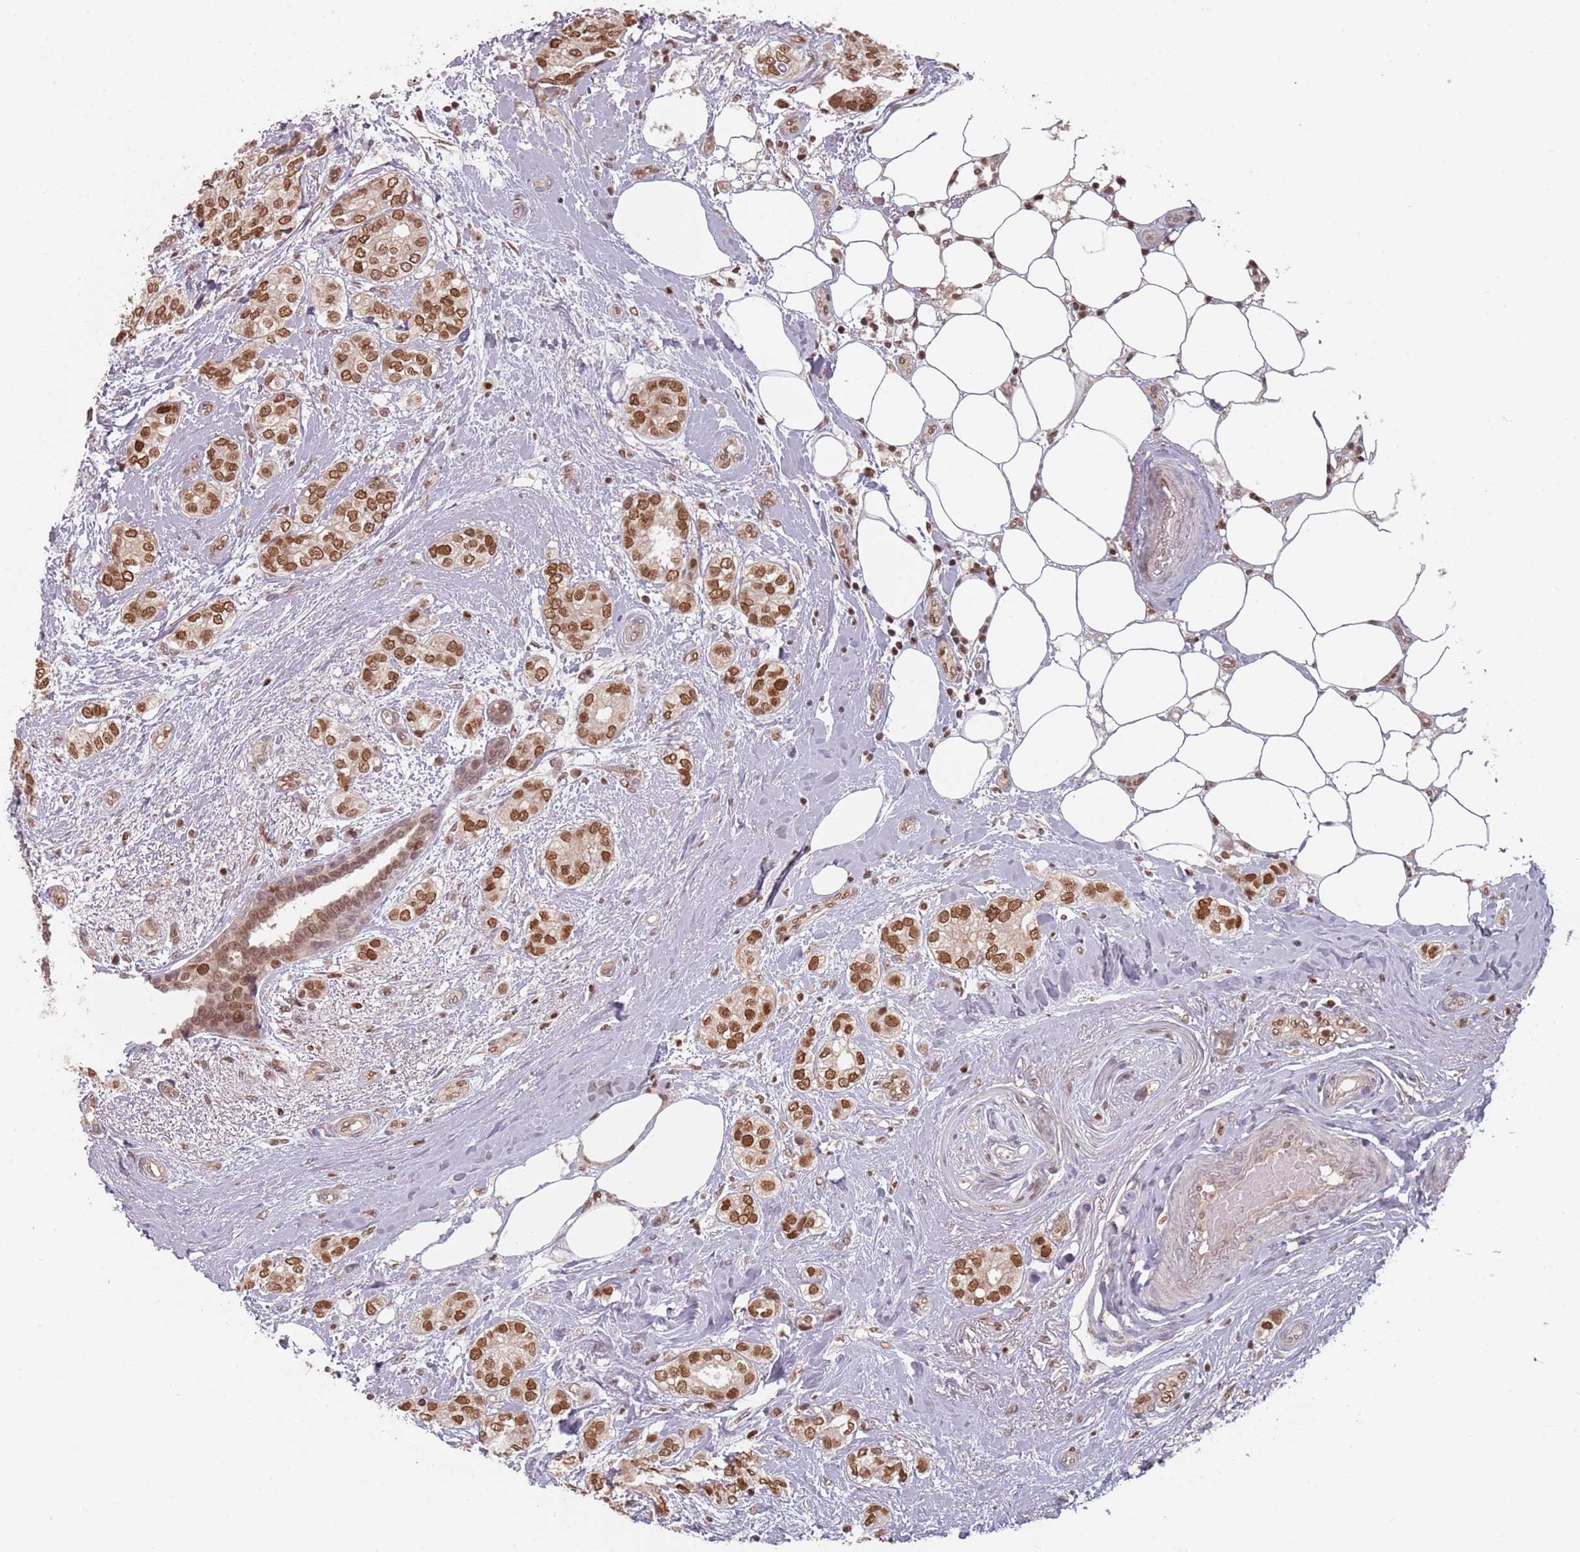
{"staining": {"intensity": "strong", "quantity": ">75%", "location": "cytoplasmic/membranous,nuclear"}, "tissue": "breast cancer", "cell_type": "Tumor cells", "image_type": "cancer", "snomed": [{"axis": "morphology", "description": "Duct carcinoma"}, {"axis": "topography", "description": "Breast"}], "caption": "This is a photomicrograph of immunohistochemistry staining of breast cancer (intraductal carcinoma), which shows strong expression in the cytoplasmic/membranous and nuclear of tumor cells.", "gene": "NUP50", "patient": {"sex": "female", "age": 73}}